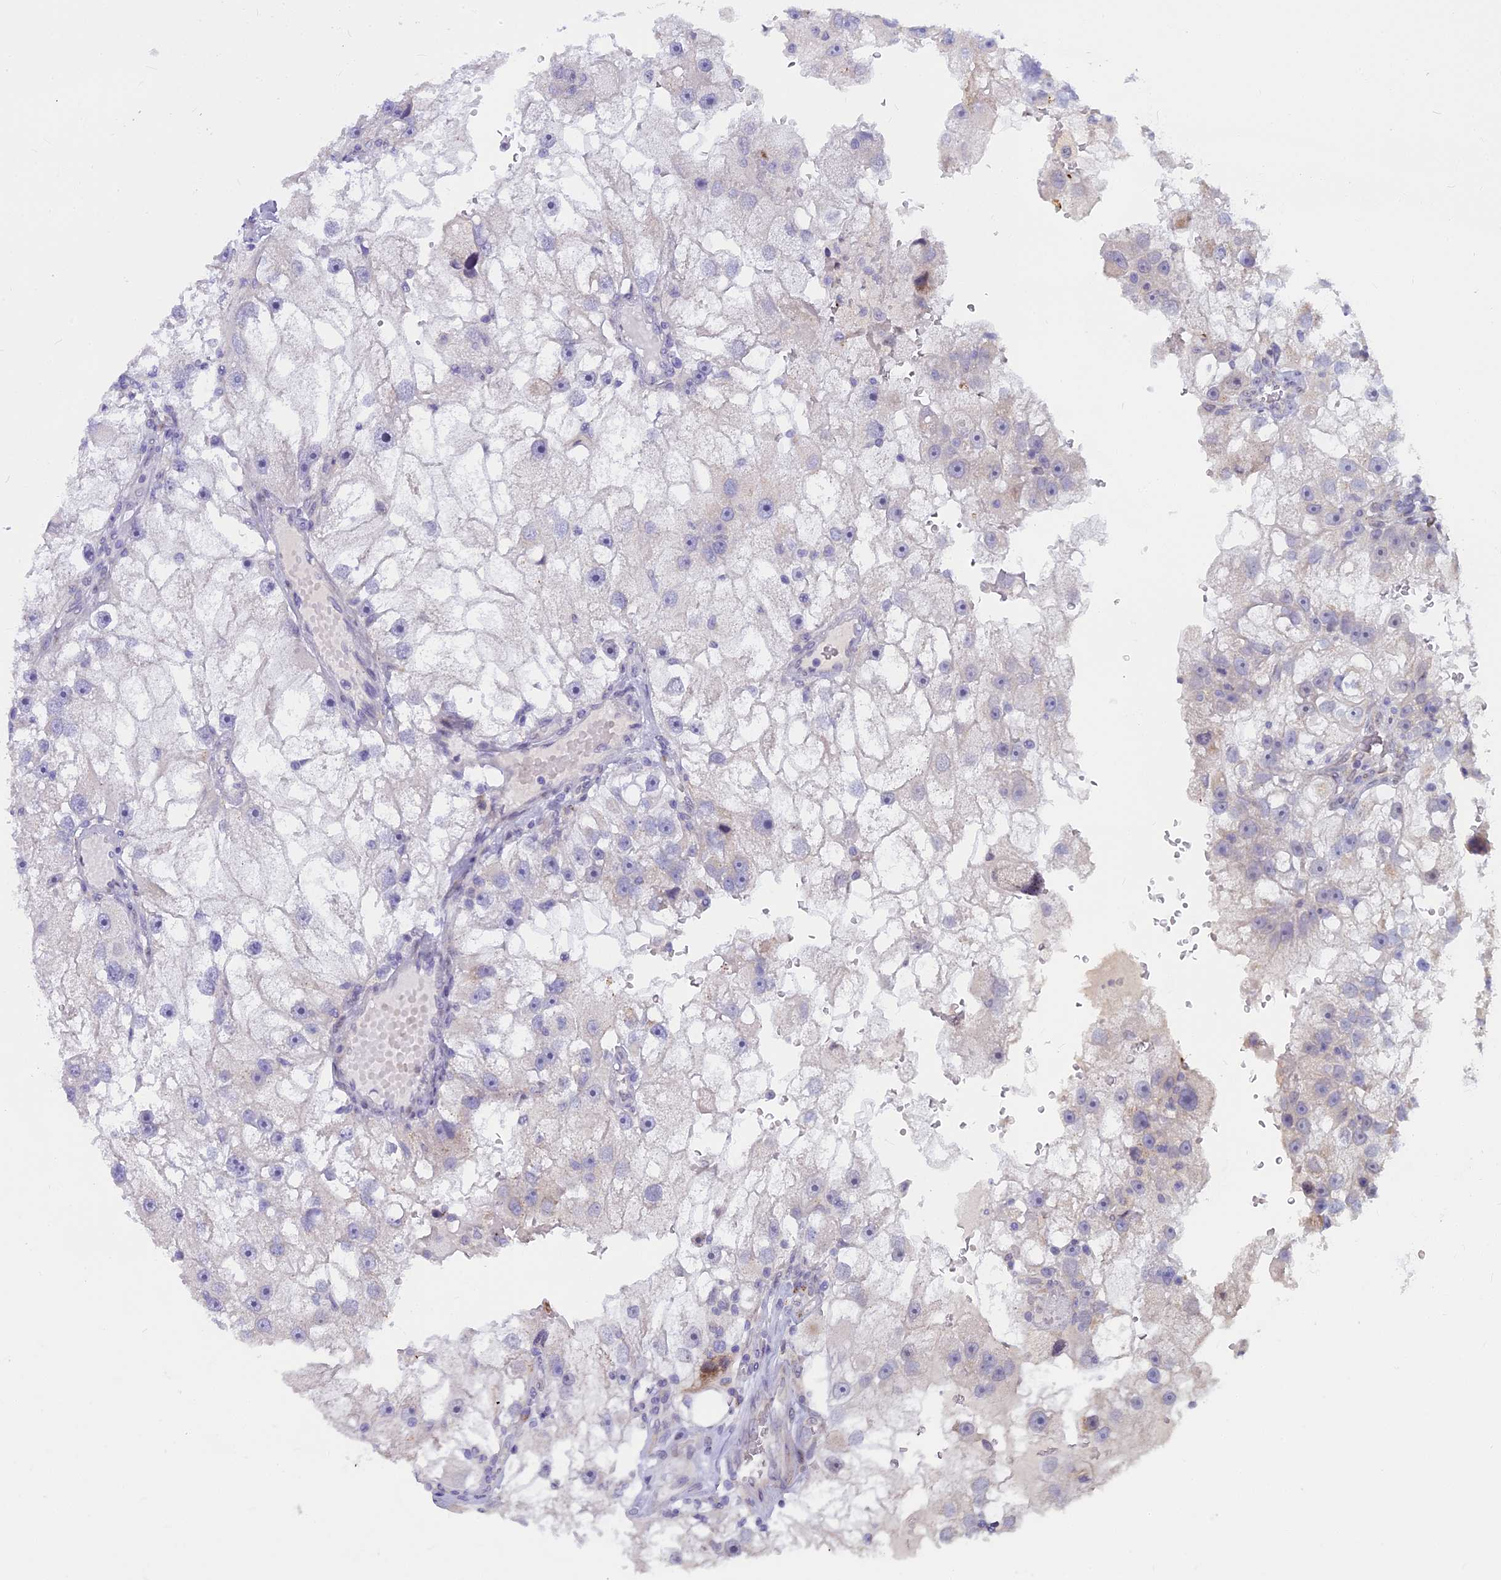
{"staining": {"intensity": "negative", "quantity": "none", "location": "none"}, "tissue": "renal cancer", "cell_type": "Tumor cells", "image_type": "cancer", "snomed": [{"axis": "morphology", "description": "Adenocarcinoma, NOS"}, {"axis": "topography", "description": "Kidney"}], "caption": "Renal adenocarcinoma stained for a protein using immunohistochemistry shows no staining tumor cells.", "gene": "WDPCP", "patient": {"sex": "male", "age": 63}}